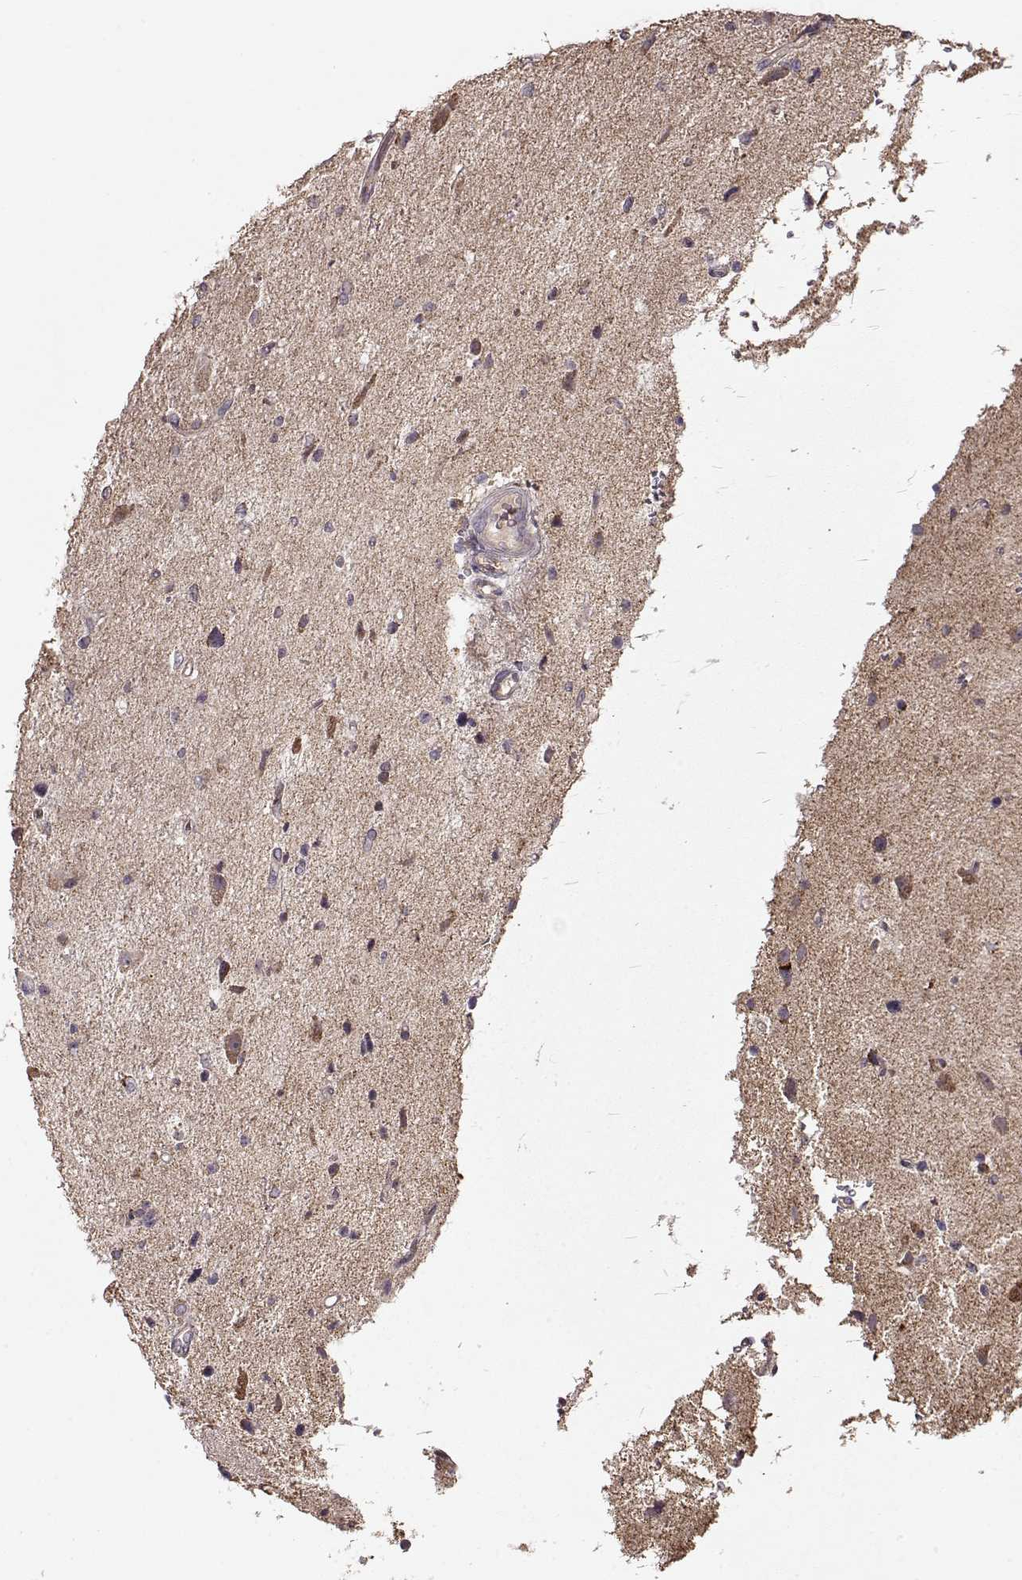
{"staining": {"intensity": "weak", "quantity": ">75%", "location": "cytoplasmic/membranous"}, "tissue": "glioma", "cell_type": "Tumor cells", "image_type": "cancer", "snomed": [{"axis": "morphology", "description": "Glioma, malignant, Low grade"}, {"axis": "topography", "description": "Brain"}], "caption": "A photomicrograph showing weak cytoplasmic/membranous expression in approximately >75% of tumor cells in malignant glioma (low-grade), as visualized by brown immunohistochemical staining.", "gene": "CMTM3", "patient": {"sex": "female", "age": 32}}